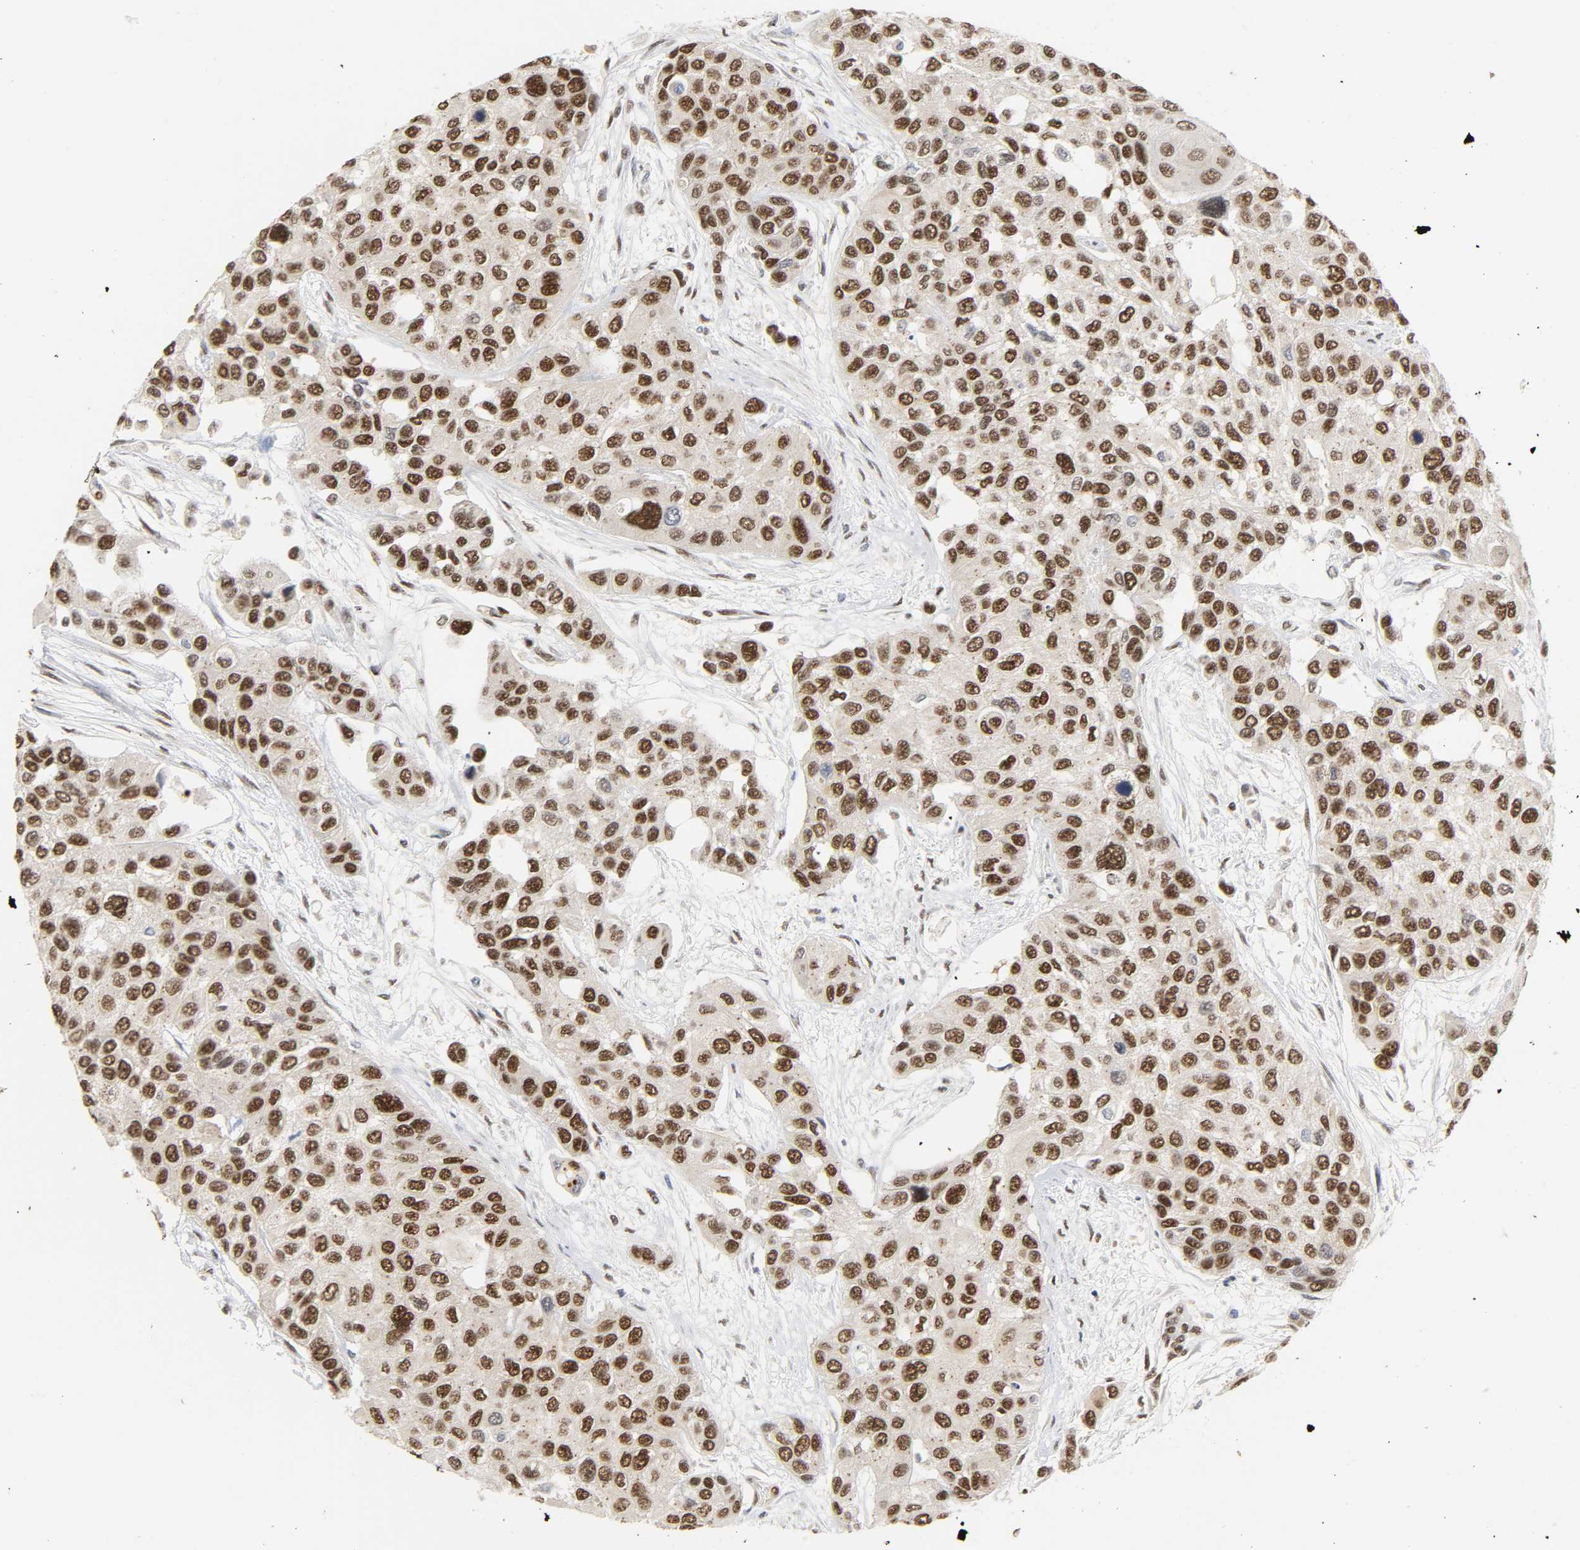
{"staining": {"intensity": "strong", "quantity": ">75%", "location": "nuclear"}, "tissue": "urothelial cancer", "cell_type": "Tumor cells", "image_type": "cancer", "snomed": [{"axis": "morphology", "description": "Urothelial carcinoma, High grade"}, {"axis": "topography", "description": "Urinary bladder"}], "caption": "Protein staining of urothelial cancer tissue exhibits strong nuclear staining in about >75% of tumor cells. (DAB (3,3'-diaminobenzidine) = brown stain, brightfield microscopy at high magnification).", "gene": "NCOA6", "patient": {"sex": "female", "age": 56}}